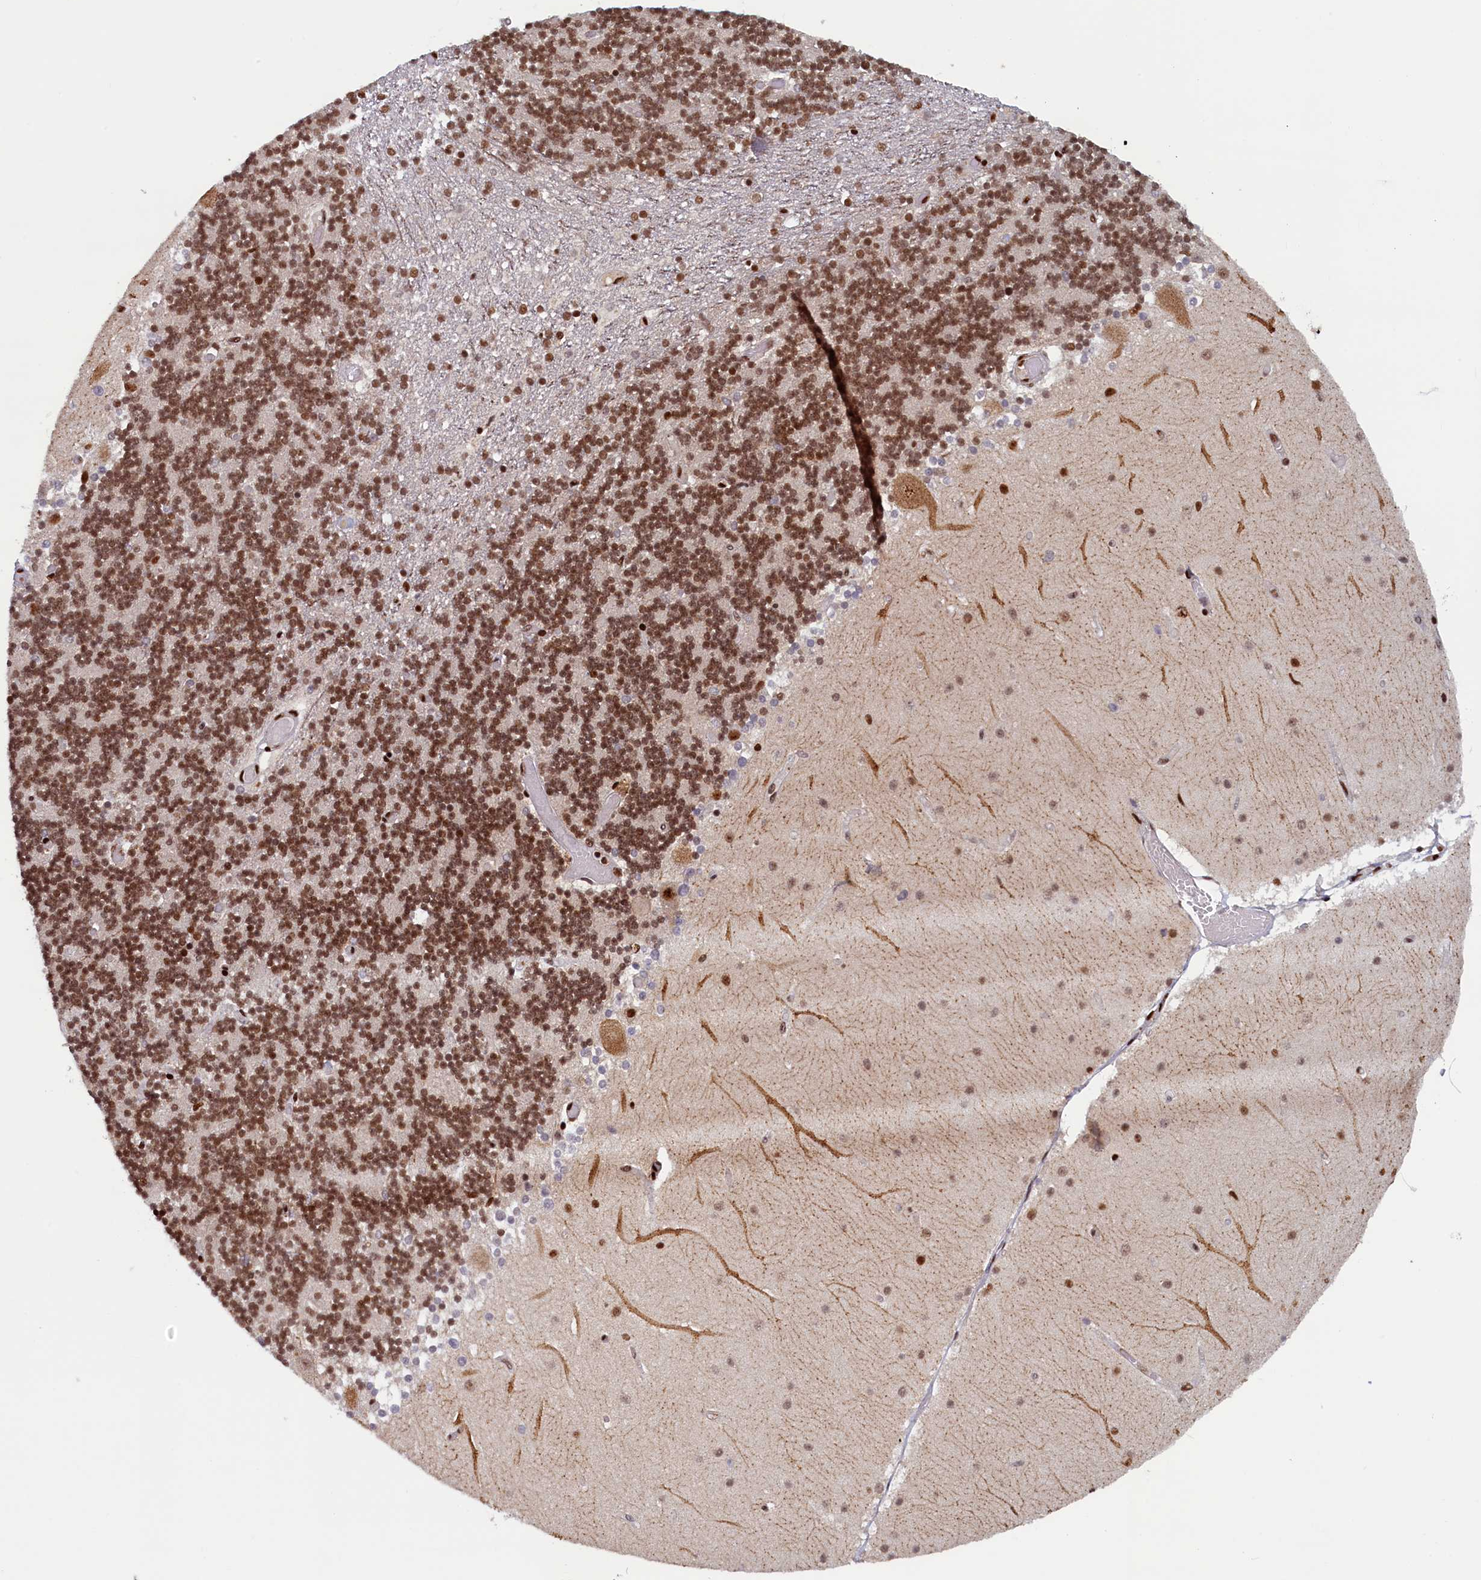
{"staining": {"intensity": "strong", "quantity": ">75%", "location": "nuclear"}, "tissue": "cerebellum", "cell_type": "Cells in granular layer", "image_type": "normal", "snomed": [{"axis": "morphology", "description": "Normal tissue, NOS"}, {"axis": "topography", "description": "Cerebellum"}], "caption": "Immunohistochemistry (IHC) photomicrograph of normal cerebellum: cerebellum stained using immunohistochemistry (IHC) displays high levels of strong protein expression localized specifically in the nuclear of cells in granular layer, appearing as a nuclear brown color.", "gene": "ZC3H18", "patient": {"sex": "female", "age": 28}}